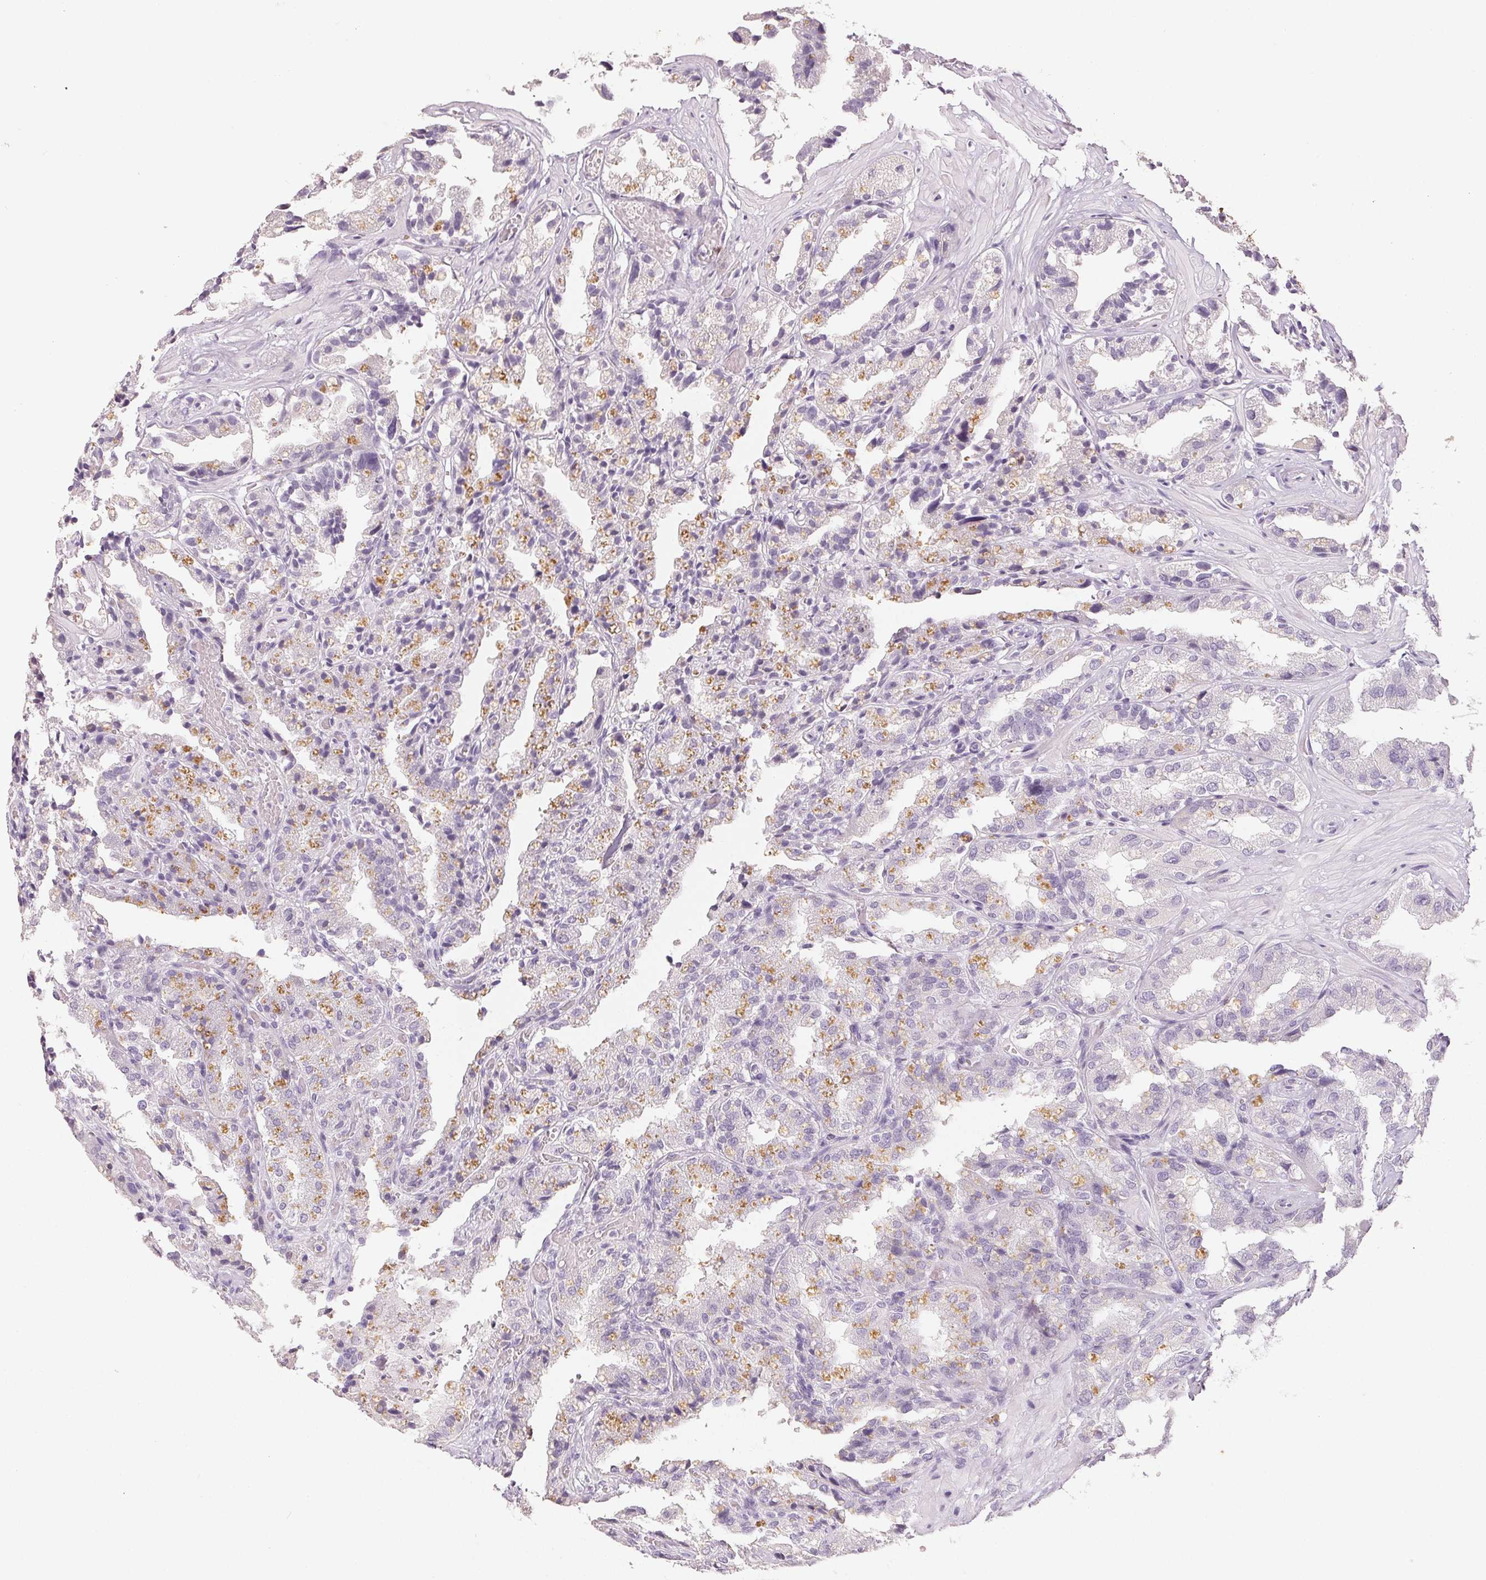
{"staining": {"intensity": "moderate", "quantity": "25%-75%", "location": "cytoplasmic/membranous"}, "tissue": "seminal vesicle", "cell_type": "Glandular cells", "image_type": "normal", "snomed": [{"axis": "morphology", "description": "Normal tissue, NOS"}, {"axis": "topography", "description": "Seminal veicle"}], "caption": "Protein positivity by immunohistochemistry (IHC) exhibits moderate cytoplasmic/membranous staining in approximately 25%-75% of glandular cells in unremarkable seminal vesicle.", "gene": "LVRN", "patient": {"sex": "male", "age": 57}}